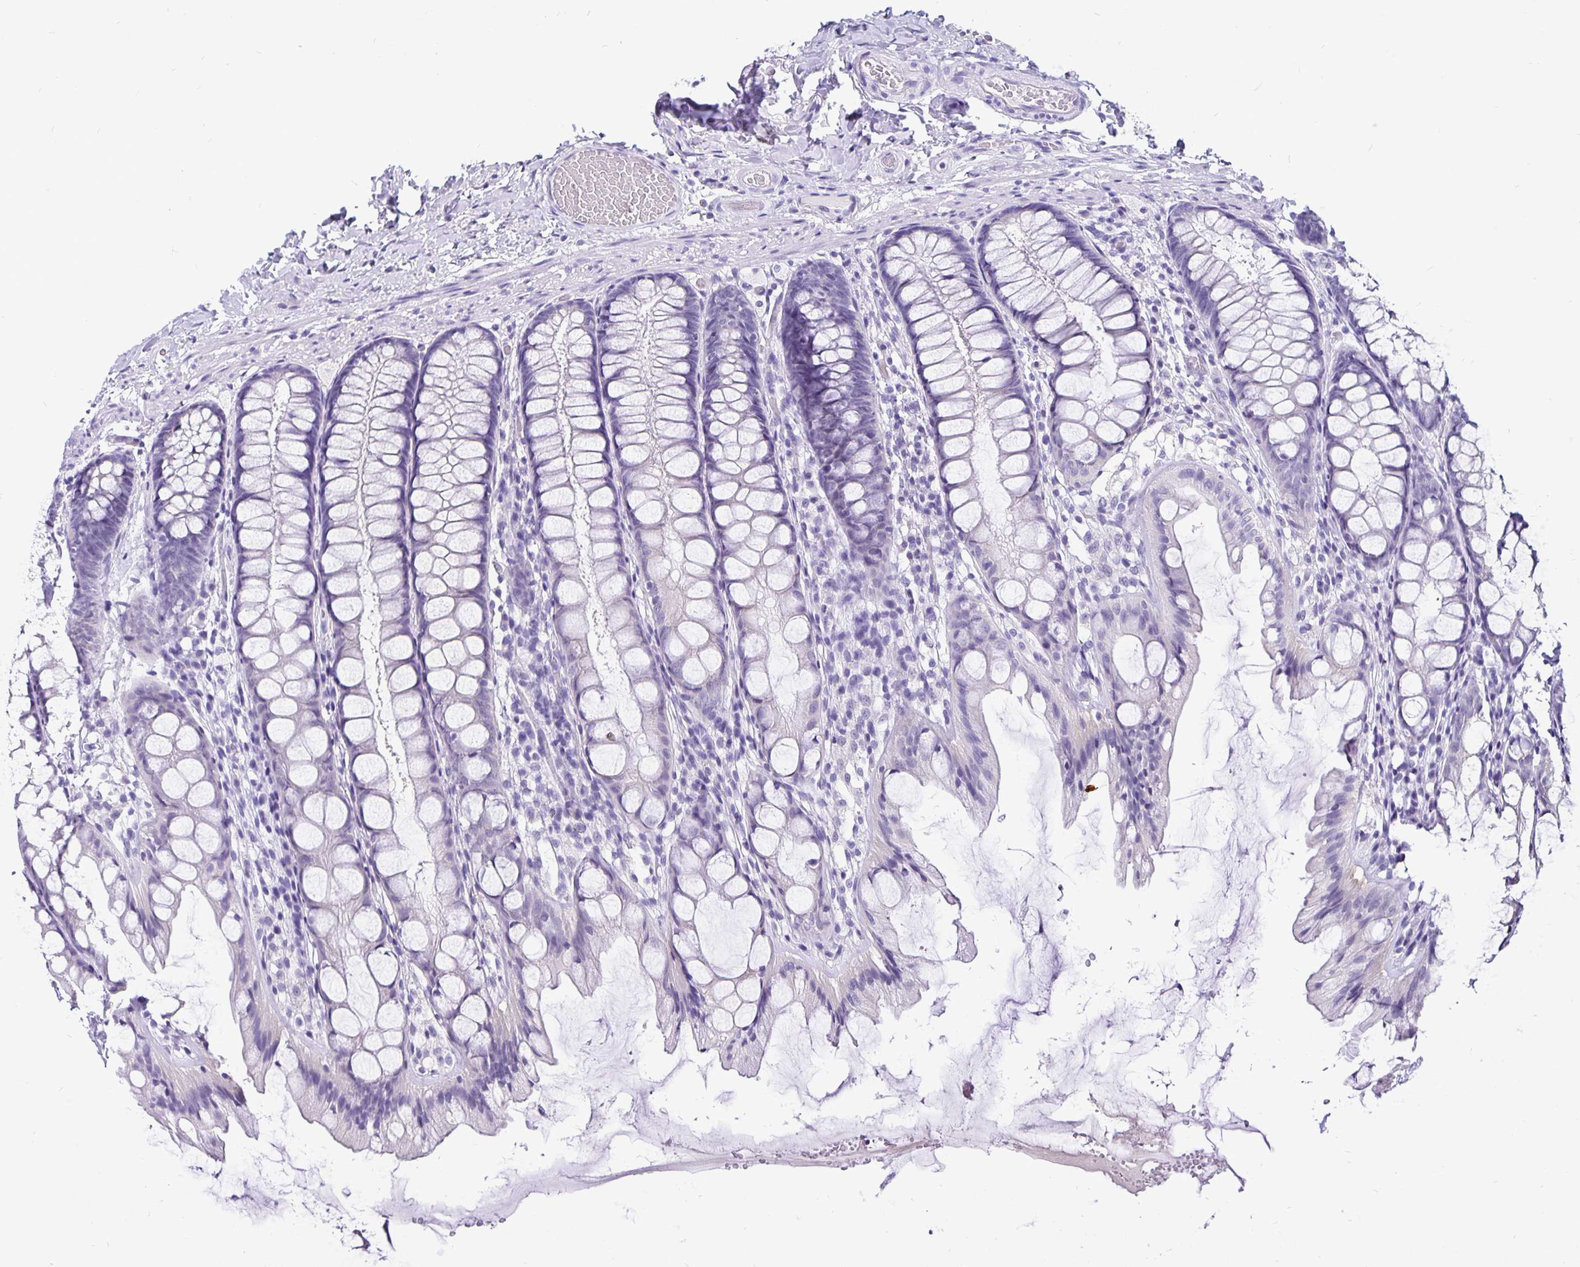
{"staining": {"intensity": "negative", "quantity": "none", "location": "none"}, "tissue": "colon", "cell_type": "Endothelial cells", "image_type": "normal", "snomed": [{"axis": "morphology", "description": "Normal tissue, NOS"}, {"axis": "topography", "description": "Colon"}], "caption": "A photomicrograph of colon stained for a protein demonstrates no brown staining in endothelial cells.", "gene": "ODF3B", "patient": {"sex": "male", "age": 47}}